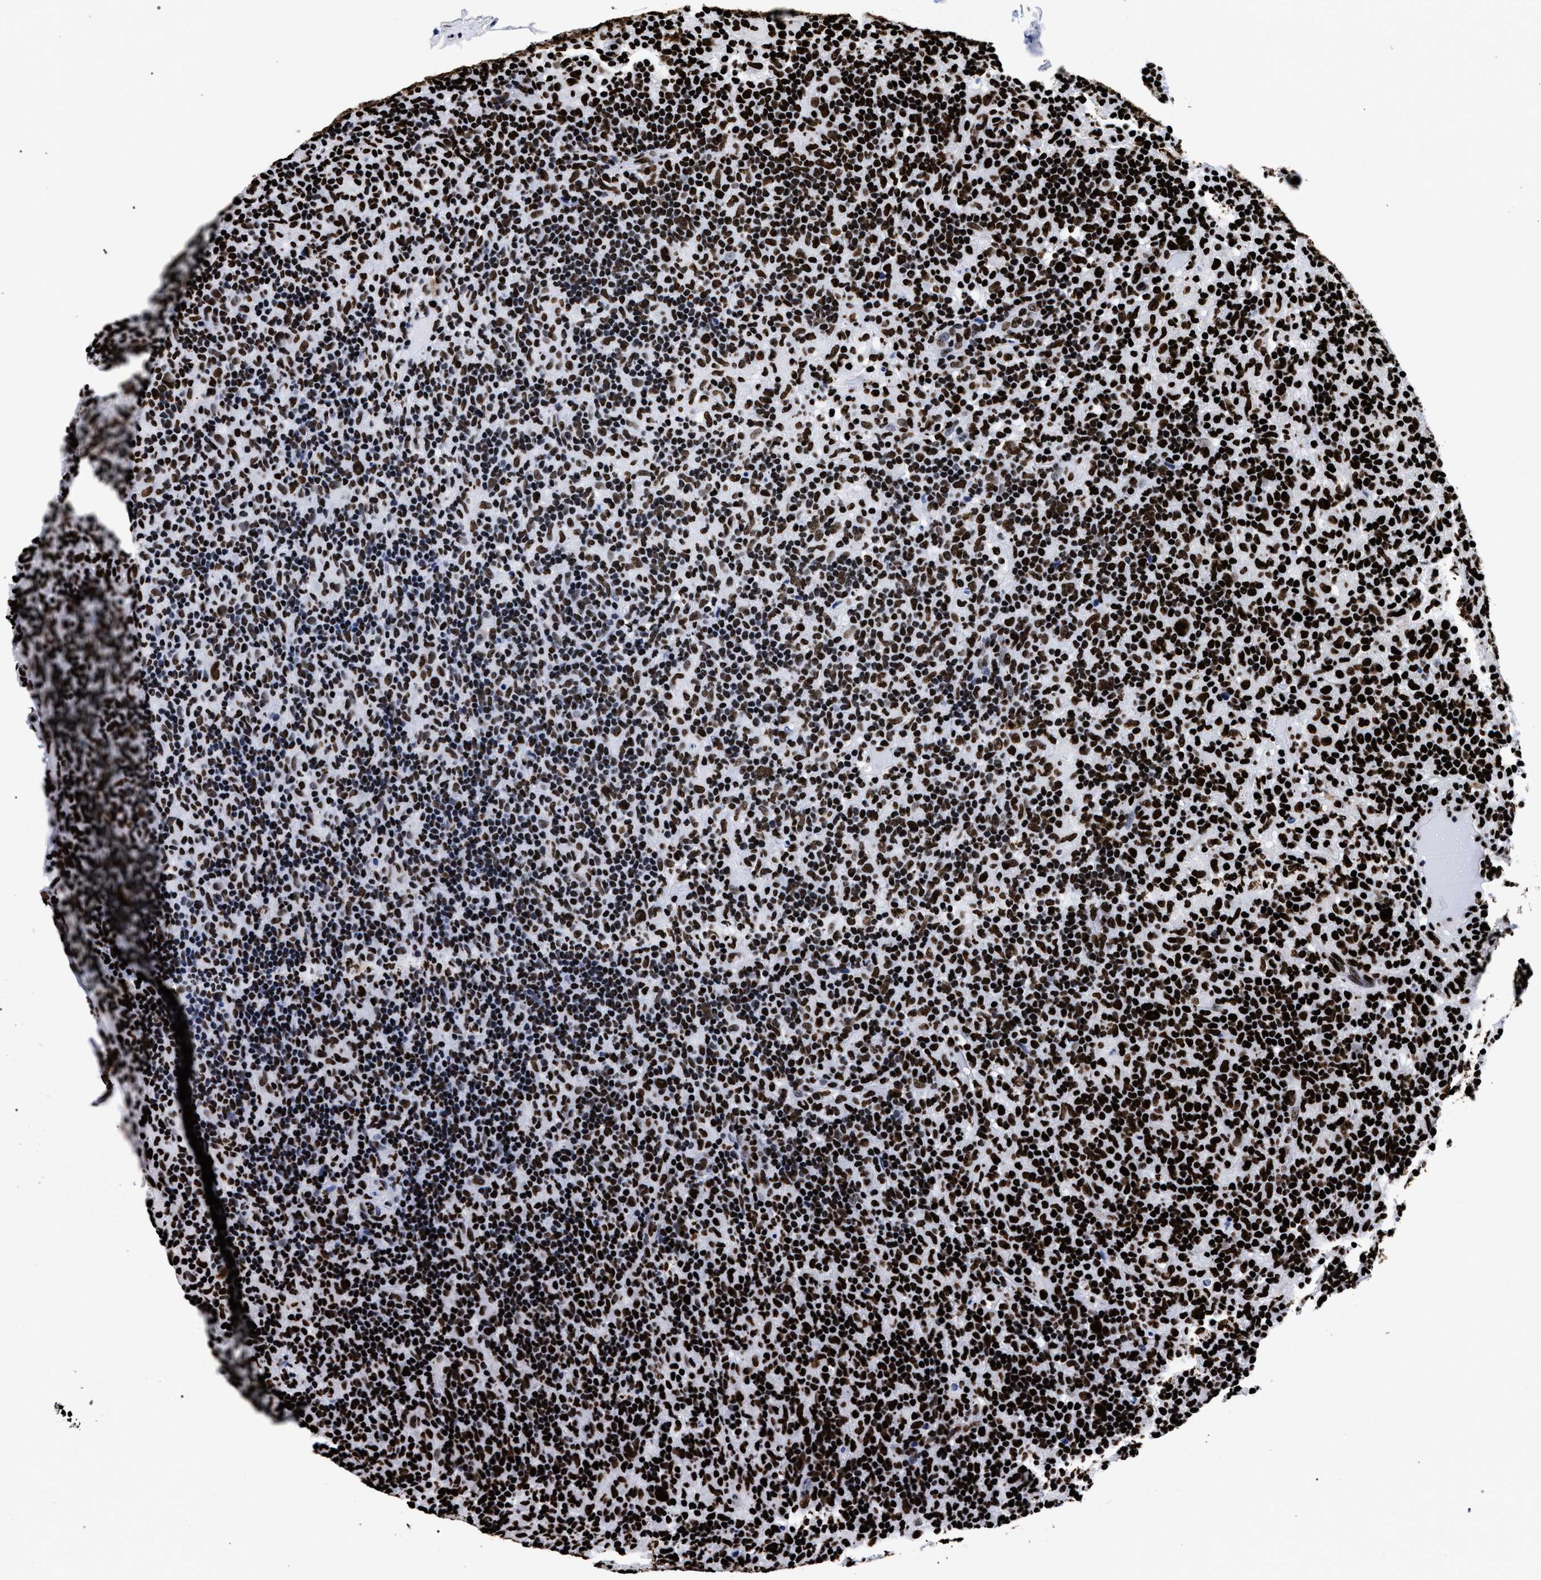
{"staining": {"intensity": "strong", "quantity": ">75%", "location": "nuclear"}, "tissue": "lymphoma", "cell_type": "Tumor cells", "image_type": "cancer", "snomed": [{"axis": "morphology", "description": "Hodgkin's disease, NOS"}, {"axis": "topography", "description": "Lymph node"}], "caption": "Hodgkin's disease tissue shows strong nuclear expression in approximately >75% of tumor cells", "gene": "HNRNPA1", "patient": {"sex": "male", "age": 70}}